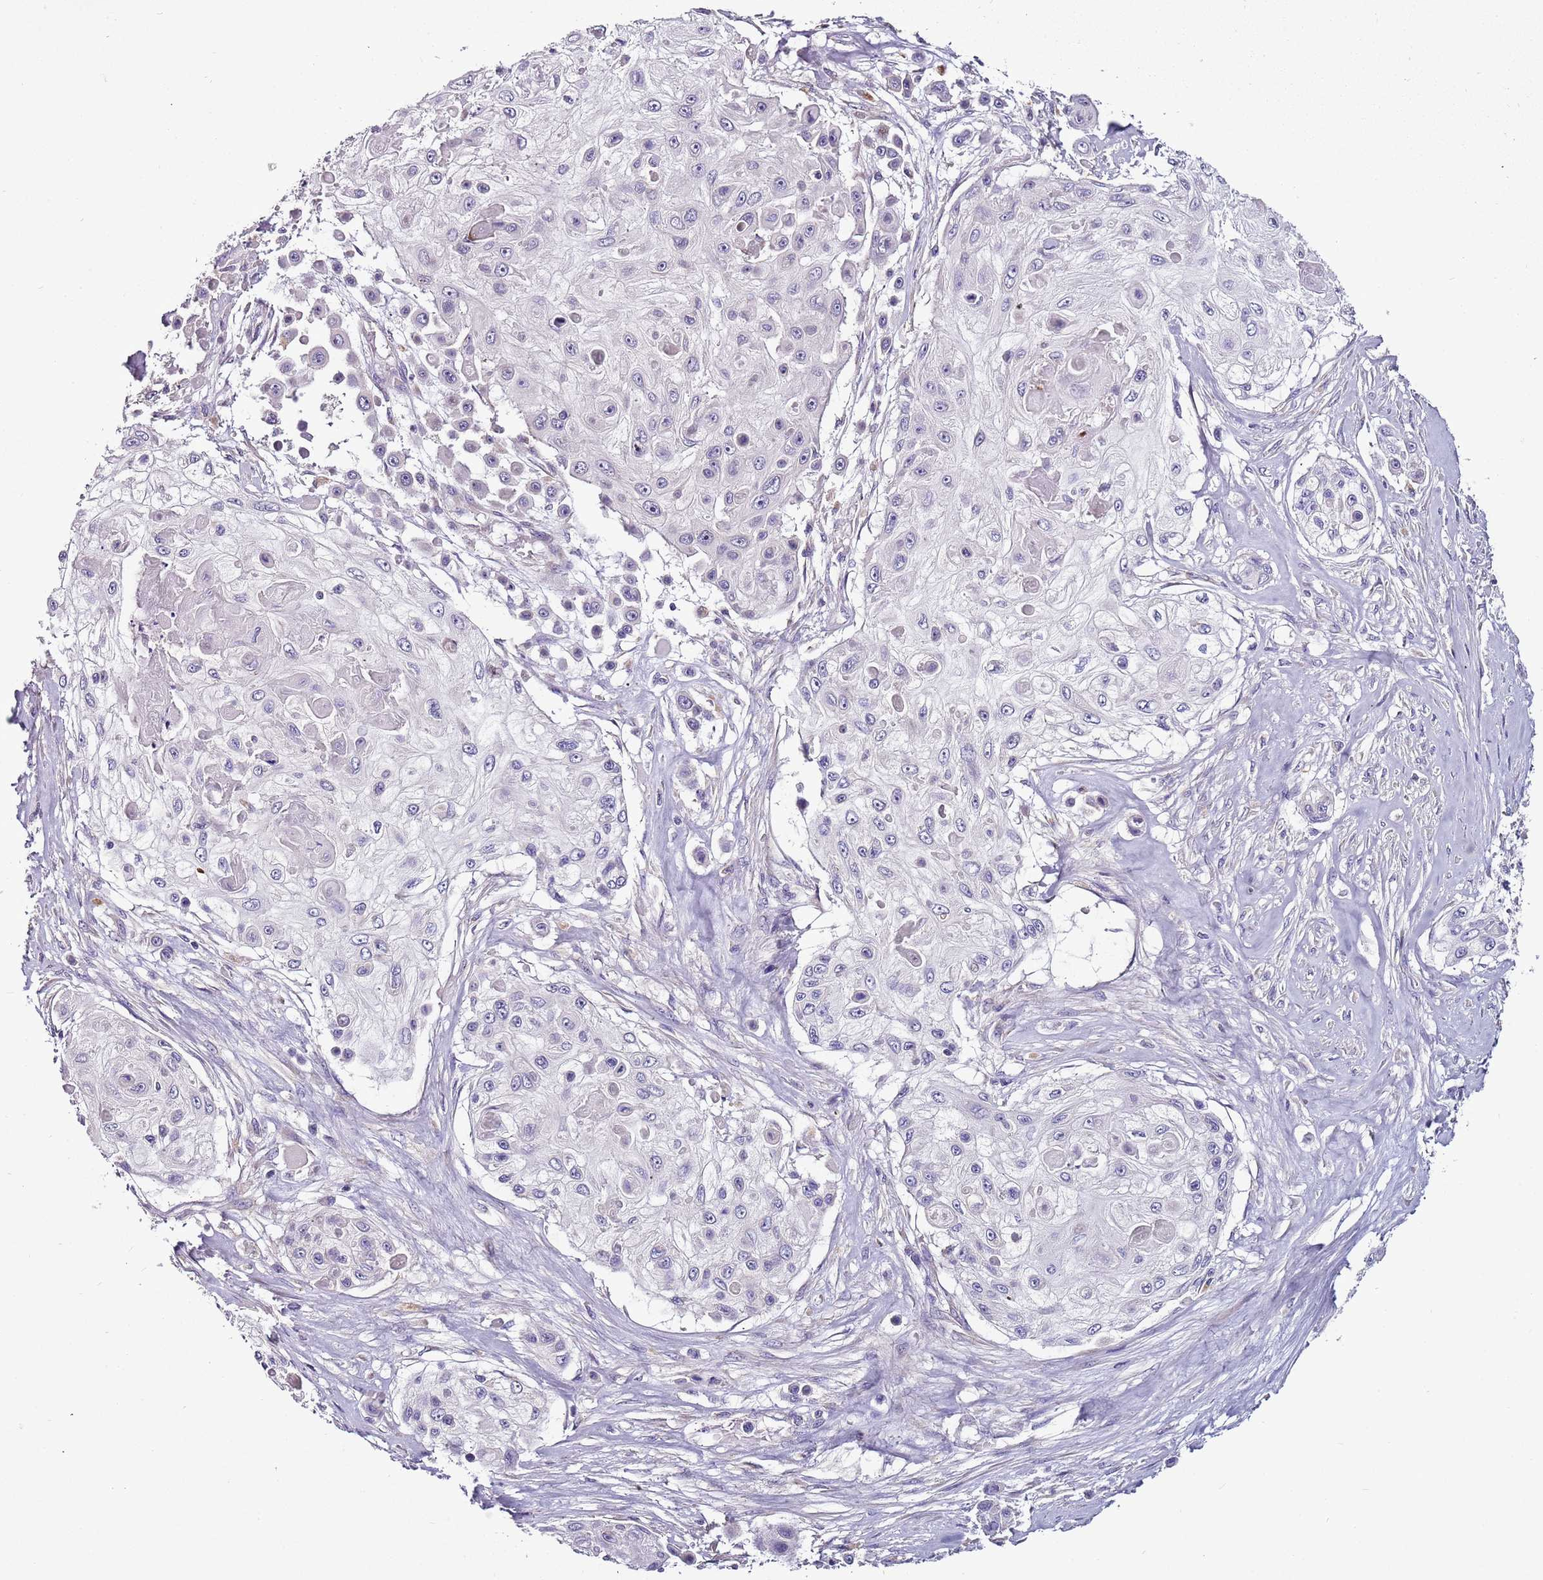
{"staining": {"intensity": "negative", "quantity": "none", "location": "none"}, "tissue": "skin cancer", "cell_type": "Tumor cells", "image_type": "cancer", "snomed": [{"axis": "morphology", "description": "Squamous cell carcinoma, NOS"}, {"axis": "topography", "description": "Skin"}], "caption": "Tumor cells are negative for brown protein staining in skin squamous cell carcinoma.", "gene": "FAM20A", "patient": {"sex": "male", "age": 67}}